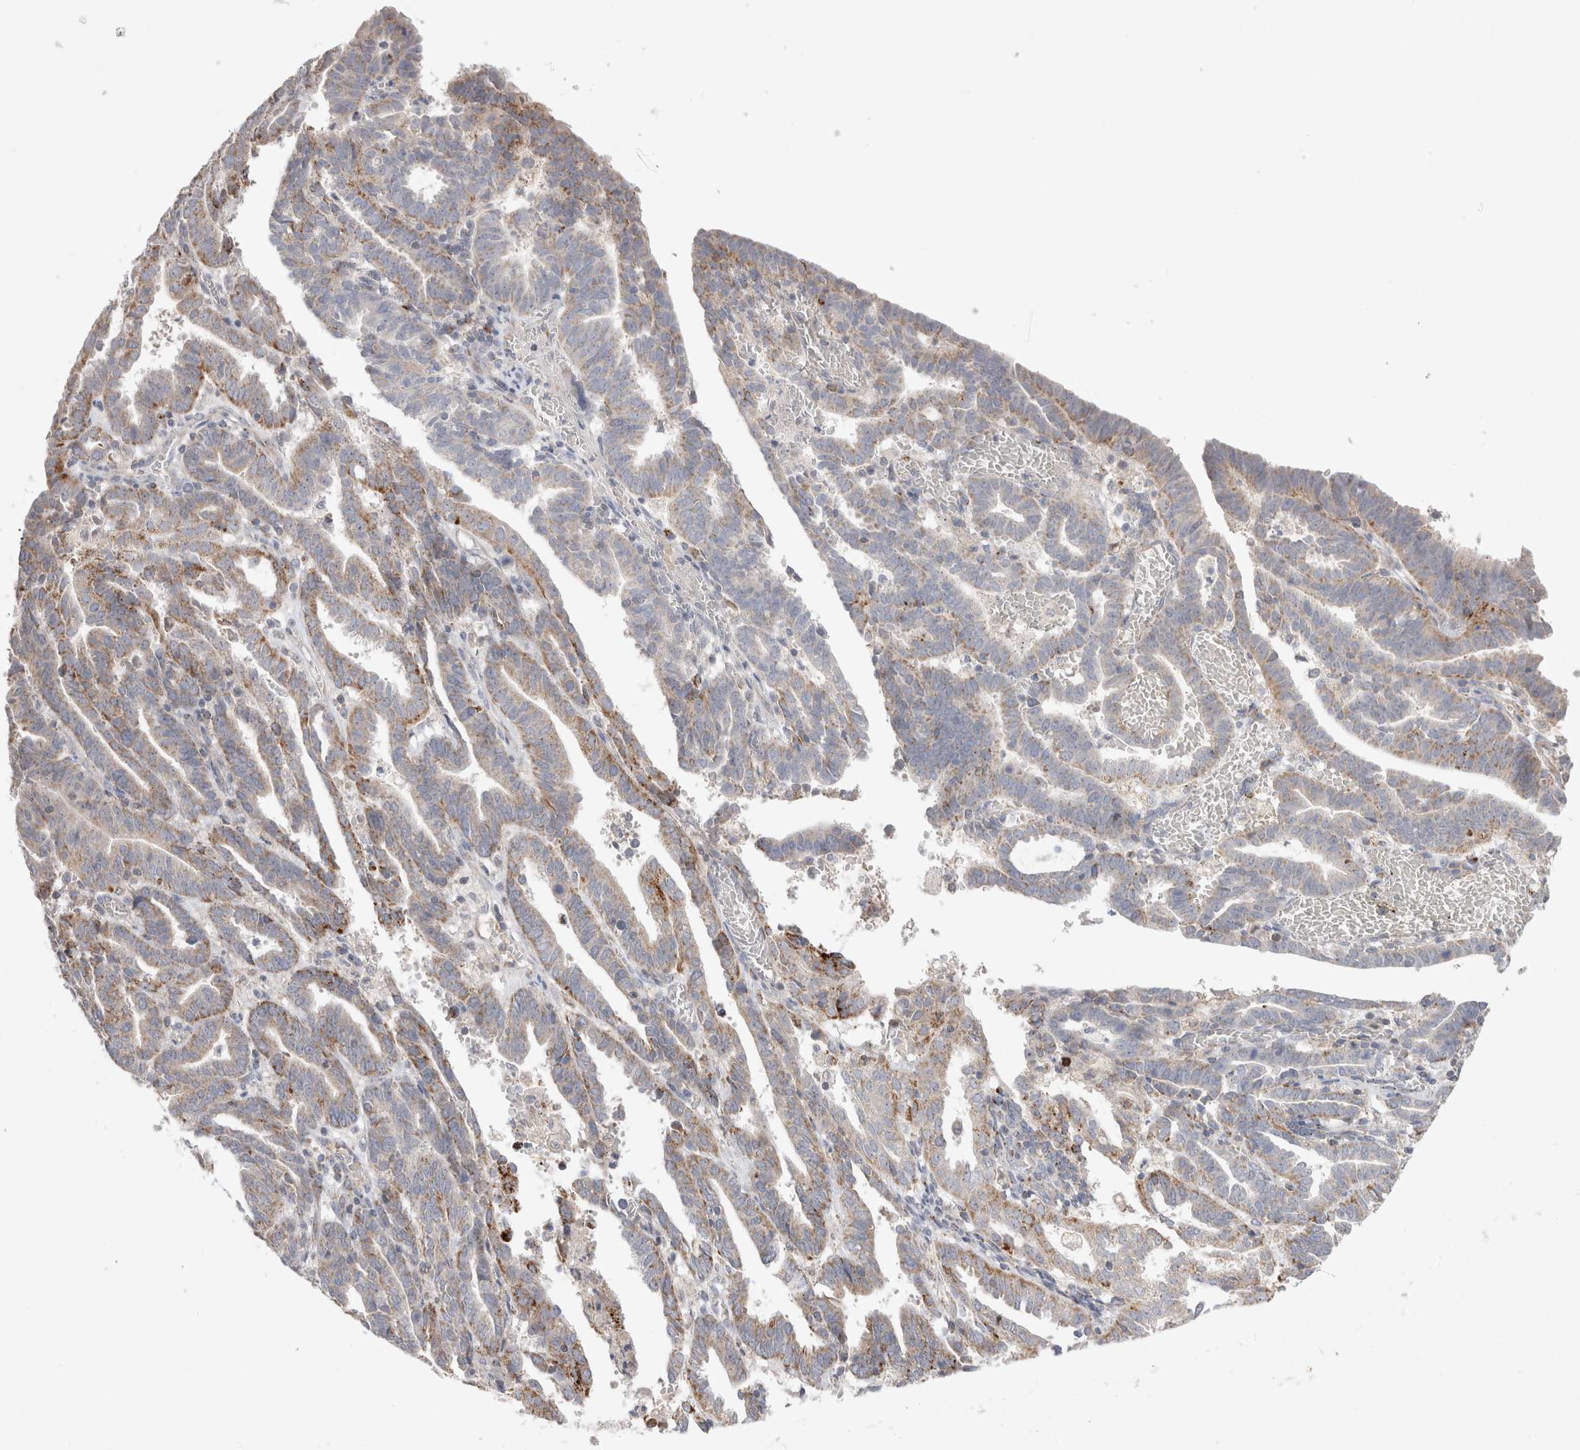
{"staining": {"intensity": "moderate", "quantity": "25%-75%", "location": "cytoplasmic/membranous"}, "tissue": "endometrial cancer", "cell_type": "Tumor cells", "image_type": "cancer", "snomed": [{"axis": "morphology", "description": "Adenocarcinoma, NOS"}, {"axis": "topography", "description": "Uterus"}], "caption": "A brown stain labels moderate cytoplasmic/membranous positivity of a protein in human endometrial adenocarcinoma tumor cells. (Stains: DAB in brown, nuclei in blue, Microscopy: brightfield microscopy at high magnification).", "gene": "CHADL", "patient": {"sex": "female", "age": 83}}